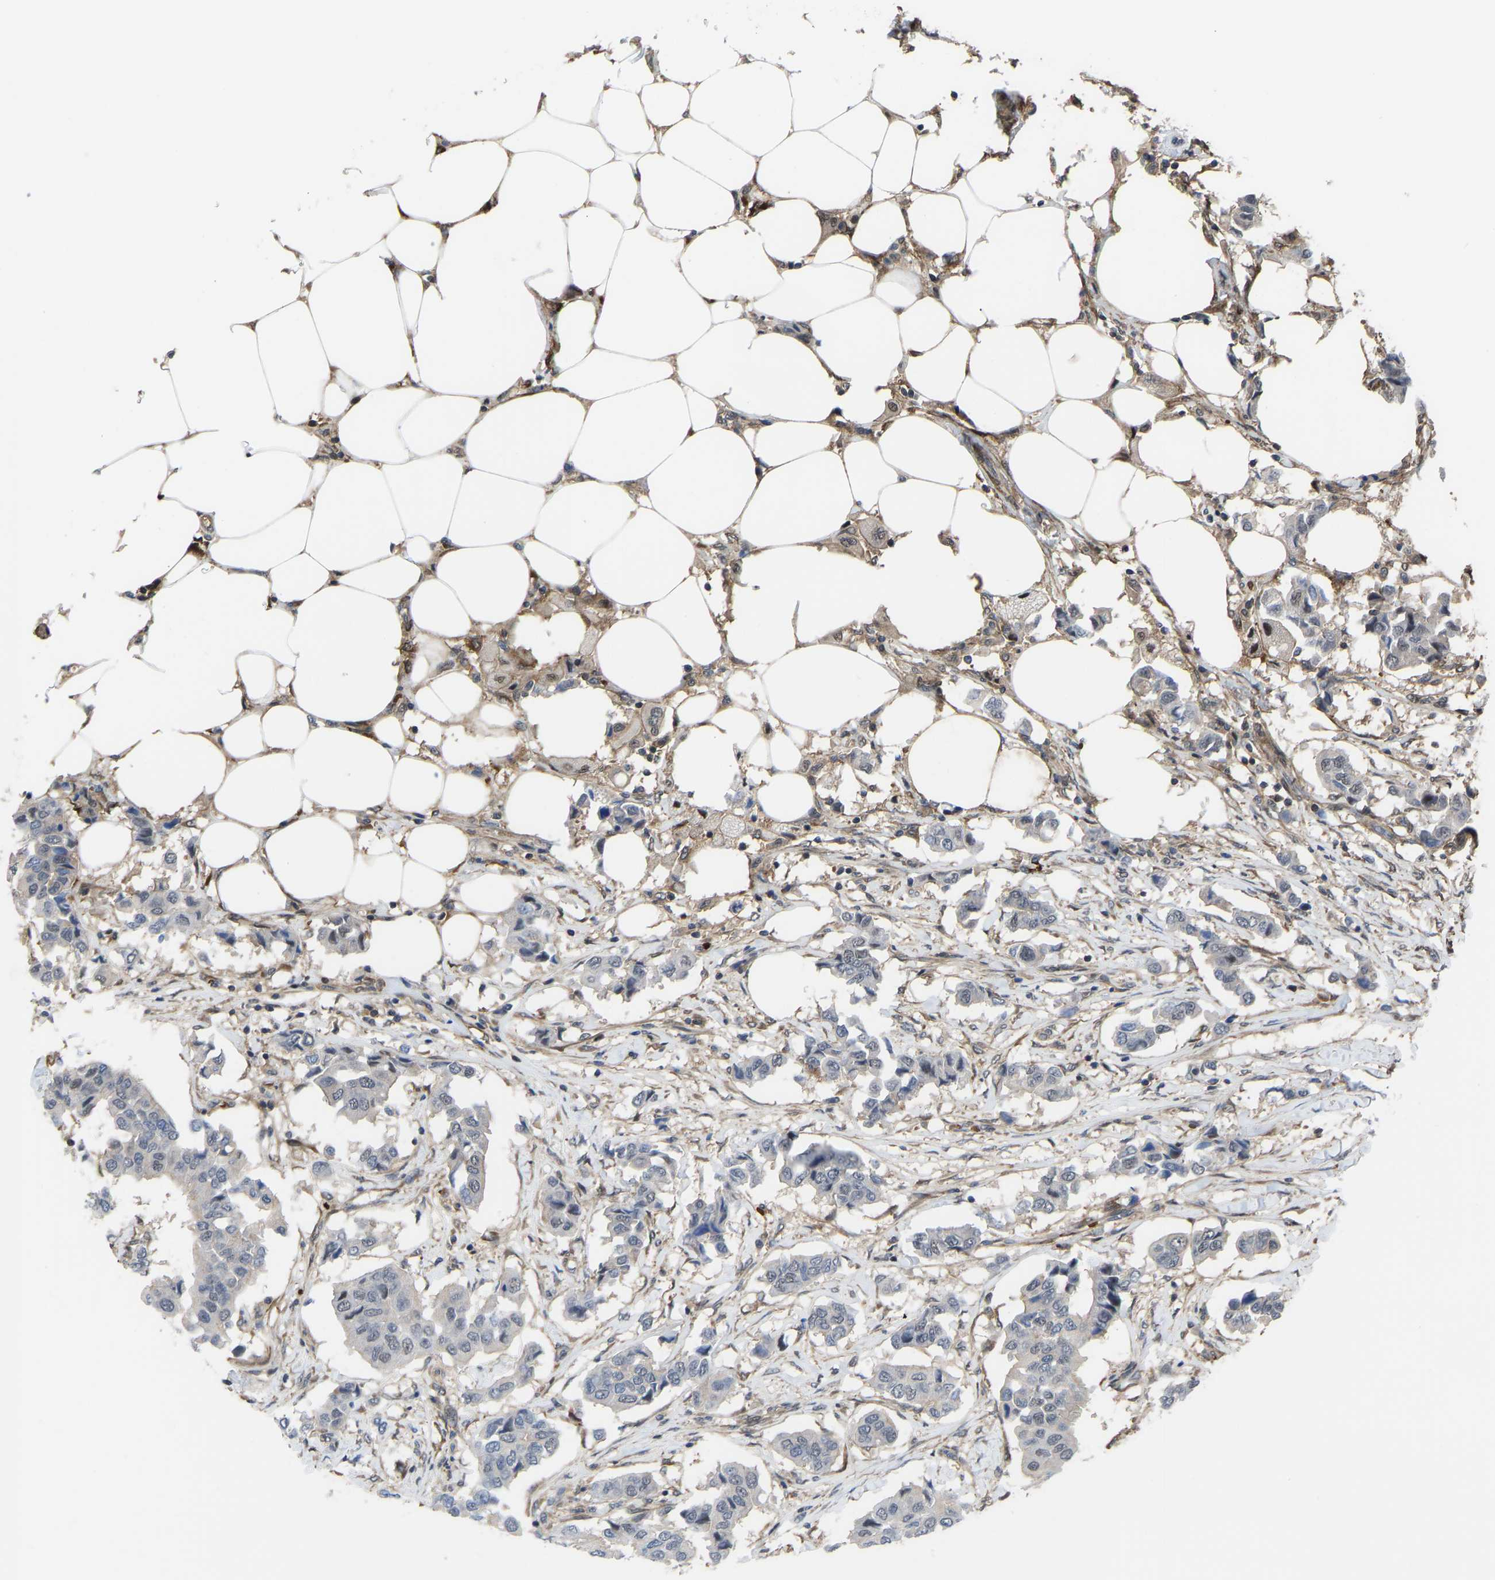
{"staining": {"intensity": "negative", "quantity": "none", "location": "none"}, "tissue": "breast cancer", "cell_type": "Tumor cells", "image_type": "cancer", "snomed": [{"axis": "morphology", "description": "Duct carcinoma"}, {"axis": "topography", "description": "Breast"}], "caption": "Tumor cells are negative for protein expression in human breast infiltrating ductal carcinoma.", "gene": "CYP7B1", "patient": {"sex": "female", "age": 80}}